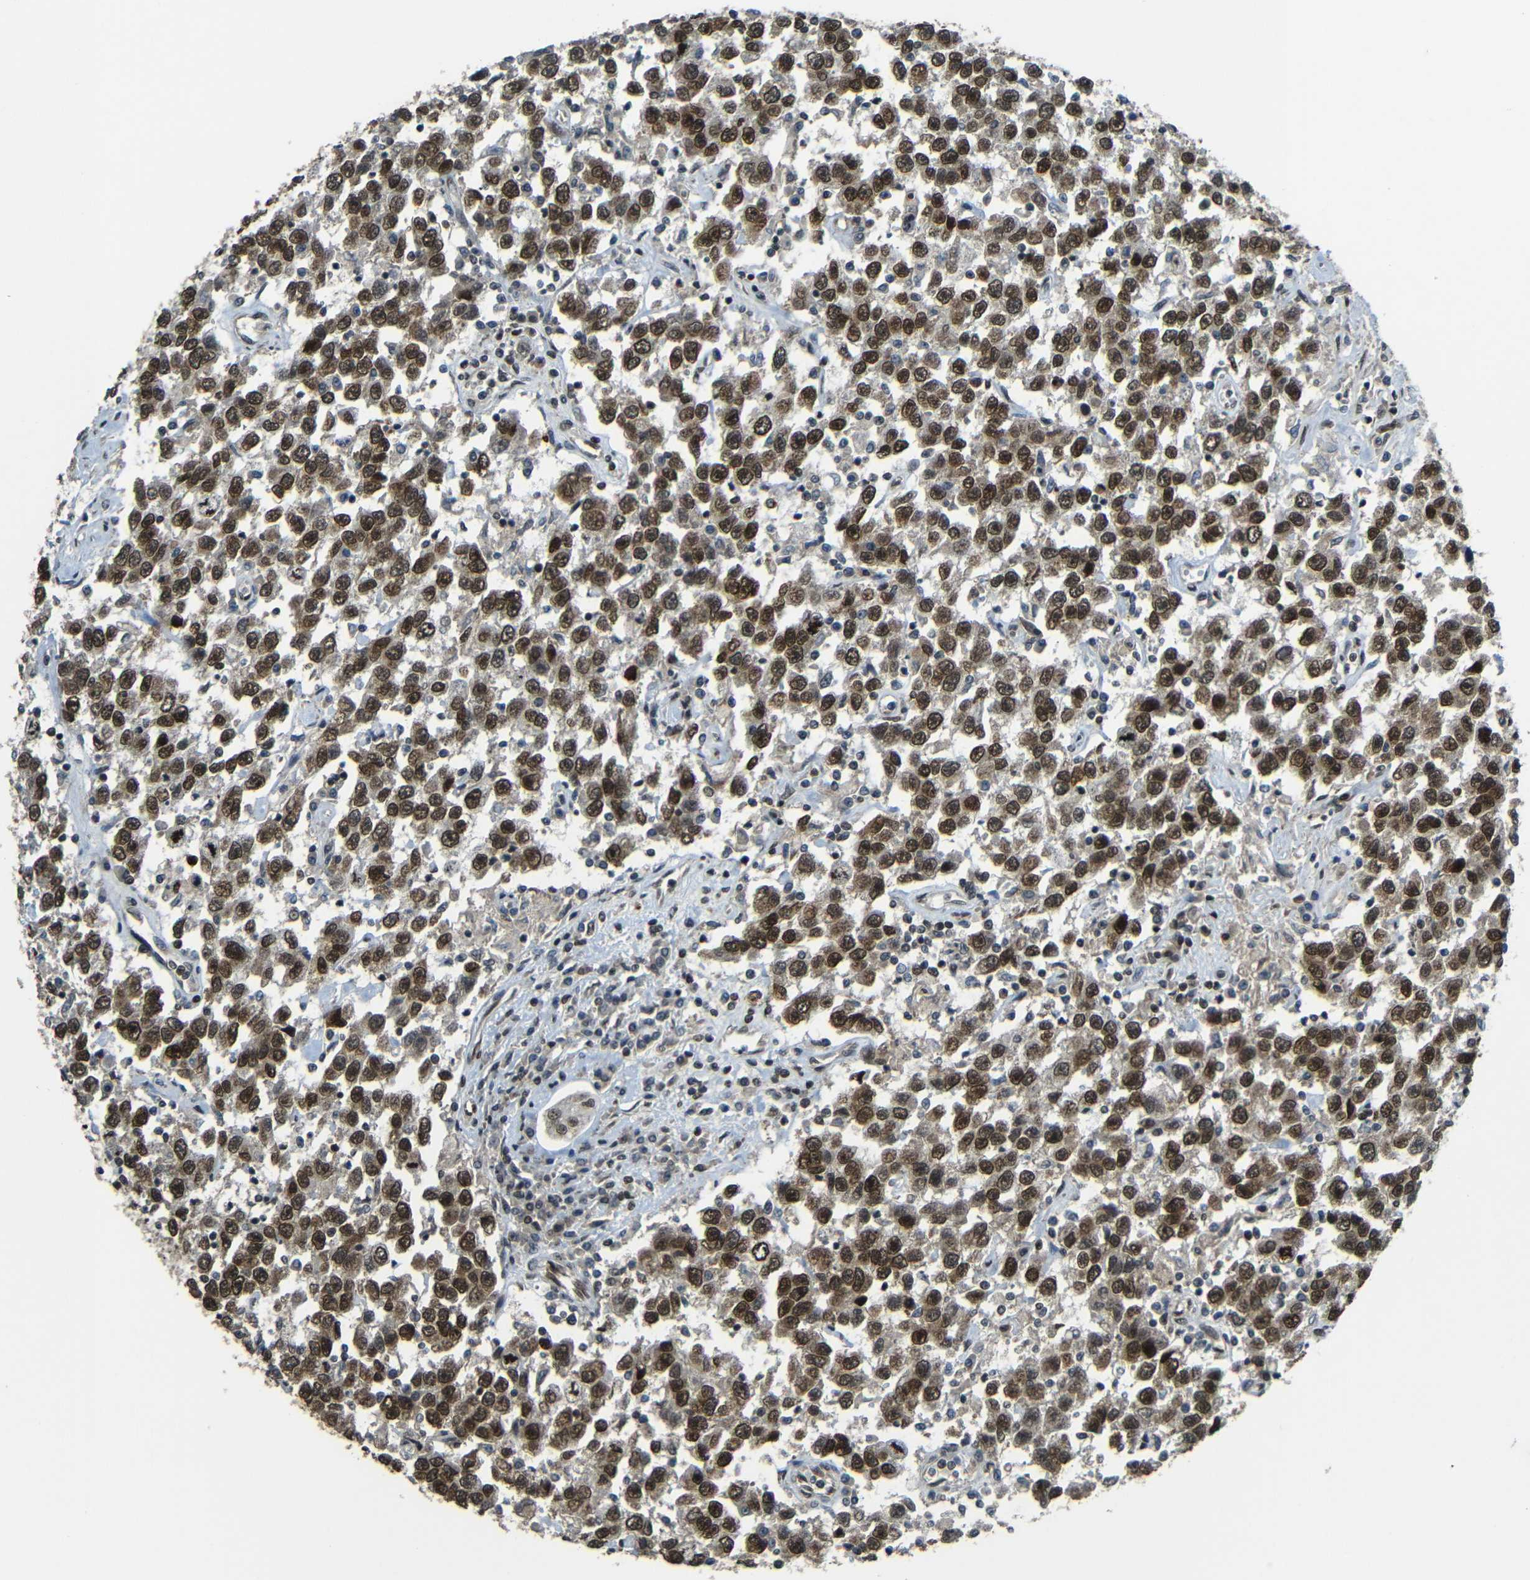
{"staining": {"intensity": "moderate", "quantity": ">75%", "location": "cytoplasmic/membranous,nuclear"}, "tissue": "testis cancer", "cell_type": "Tumor cells", "image_type": "cancer", "snomed": [{"axis": "morphology", "description": "Seminoma, NOS"}, {"axis": "topography", "description": "Testis"}], "caption": "Immunohistochemistry of testis seminoma demonstrates medium levels of moderate cytoplasmic/membranous and nuclear staining in about >75% of tumor cells.", "gene": "PSIP1", "patient": {"sex": "male", "age": 41}}